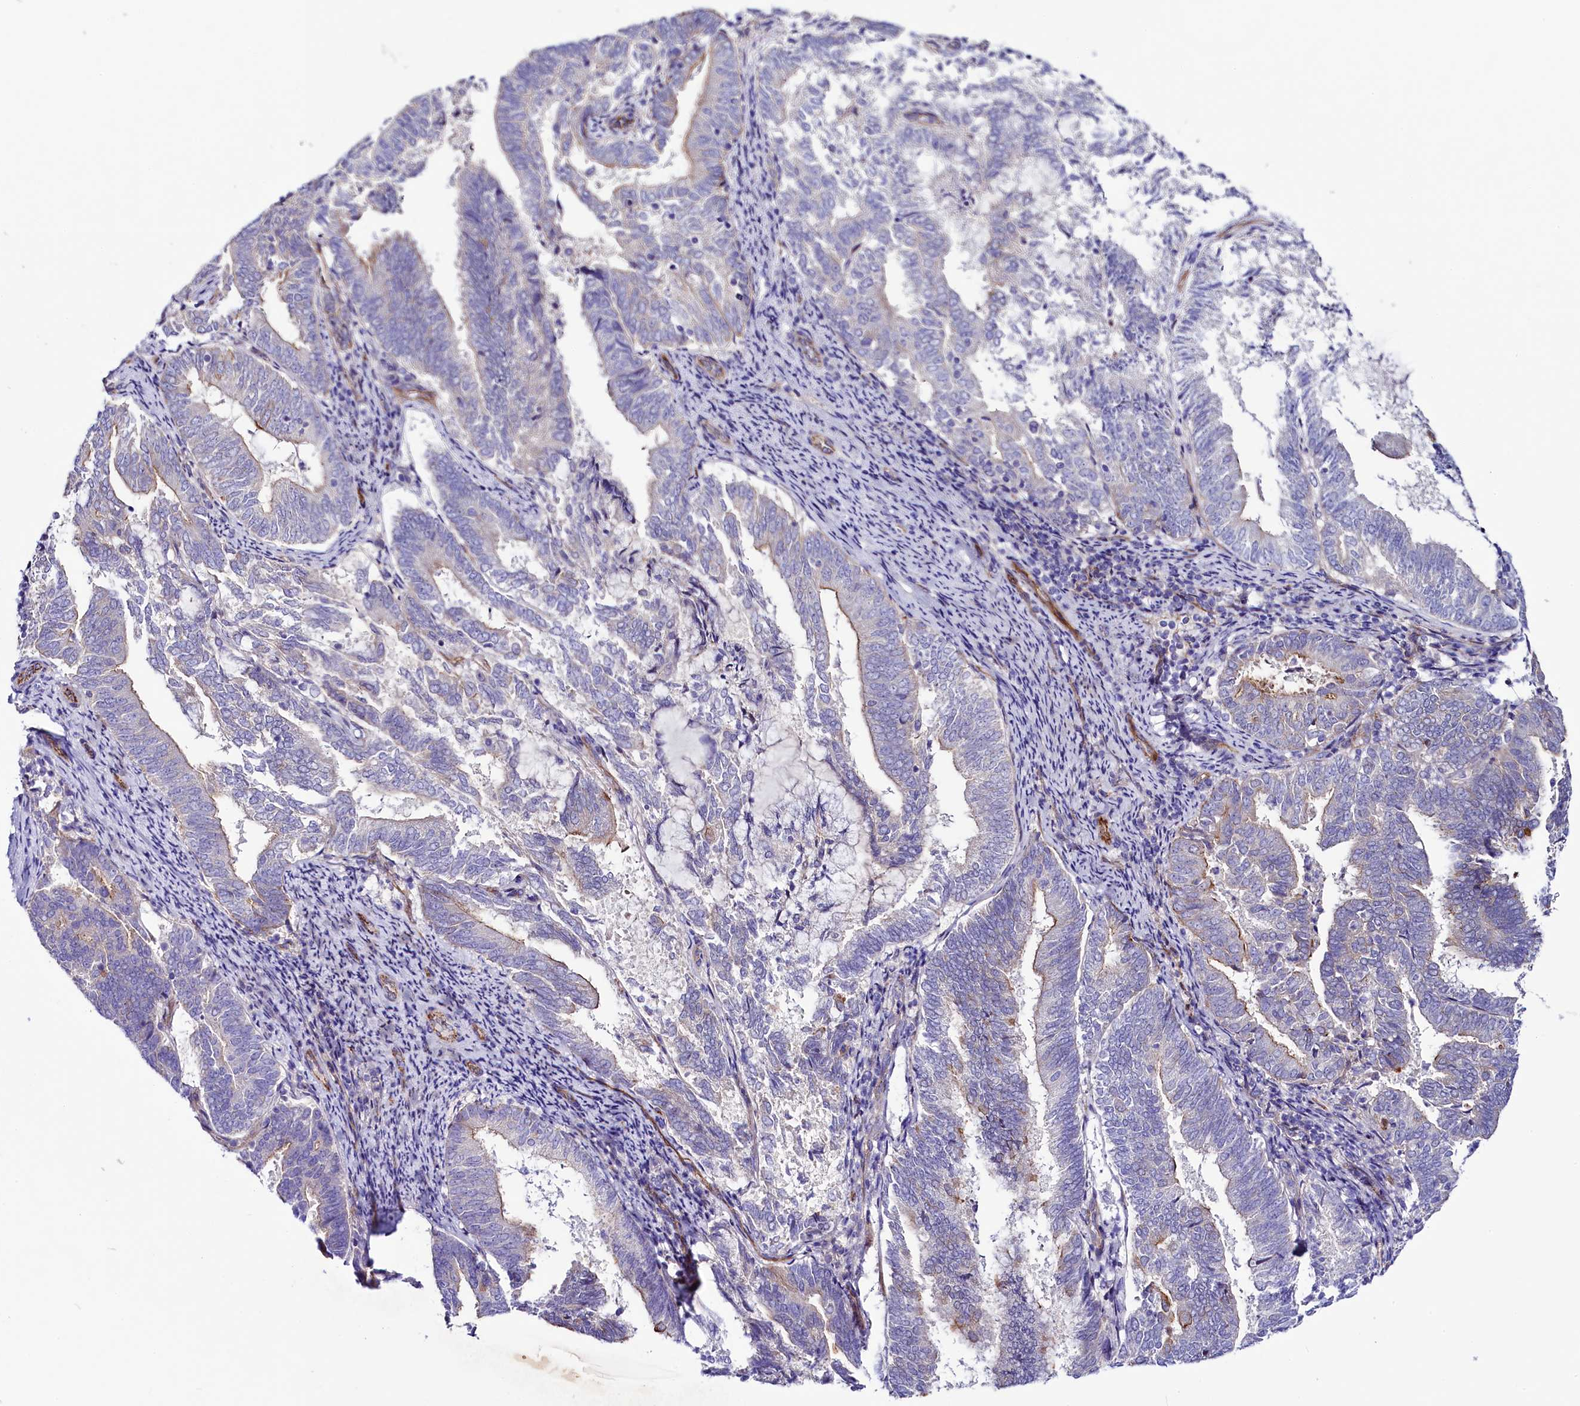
{"staining": {"intensity": "moderate", "quantity": "<25%", "location": "cytoplasmic/membranous"}, "tissue": "endometrial cancer", "cell_type": "Tumor cells", "image_type": "cancer", "snomed": [{"axis": "morphology", "description": "Adenocarcinoma, NOS"}, {"axis": "topography", "description": "Endometrium"}], "caption": "An immunohistochemistry photomicrograph of tumor tissue is shown. Protein staining in brown shows moderate cytoplasmic/membranous positivity in endometrial cancer (adenocarcinoma) within tumor cells.", "gene": "SLF1", "patient": {"sex": "female", "age": 80}}